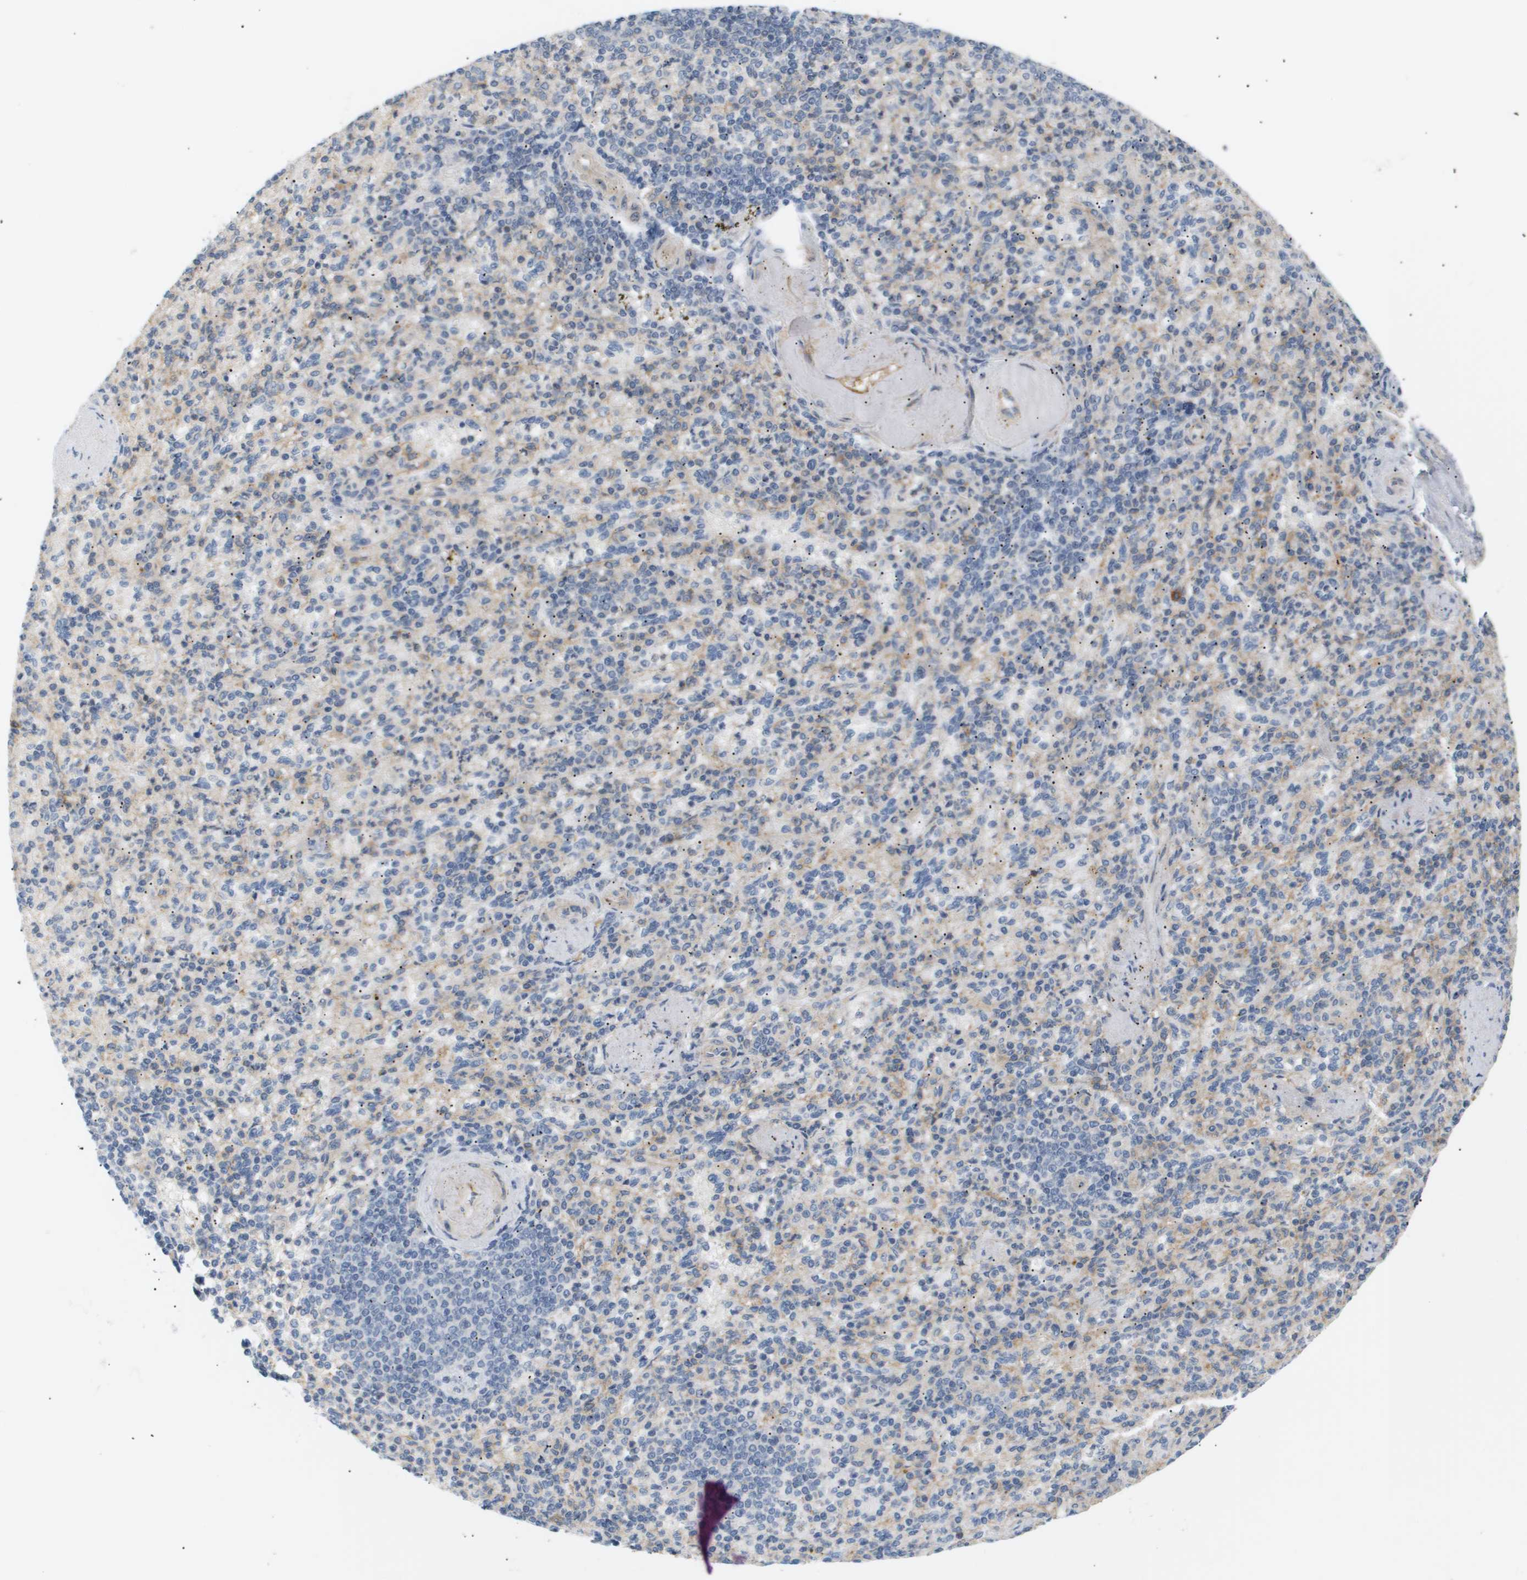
{"staining": {"intensity": "moderate", "quantity": "<25%", "location": "cytoplasmic/membranous"}, "tissue": "spleen", "cell_type": "Cells in red pulp", "image_type": "normal", "snomed": [{"axis": "morphology", "description": "Normal tissue, NOS"}, {"axis": "topography", "description": "Spleen"}], "caption": "A high-resolution micrograph shows immunohistochemistry (IHC) staining of unremarkable spleen, which reveals moderate cytoplasmic/membranous staining in approximately <25% of cells in red pulp. The staining was performed using DAB to visualize the protein expression in brown, while the nuclei were stained in blue with hematoxylin (Magnification: 20x).", "gene": "CORO2B", "patient": {"sex": "female", "age": 74}}